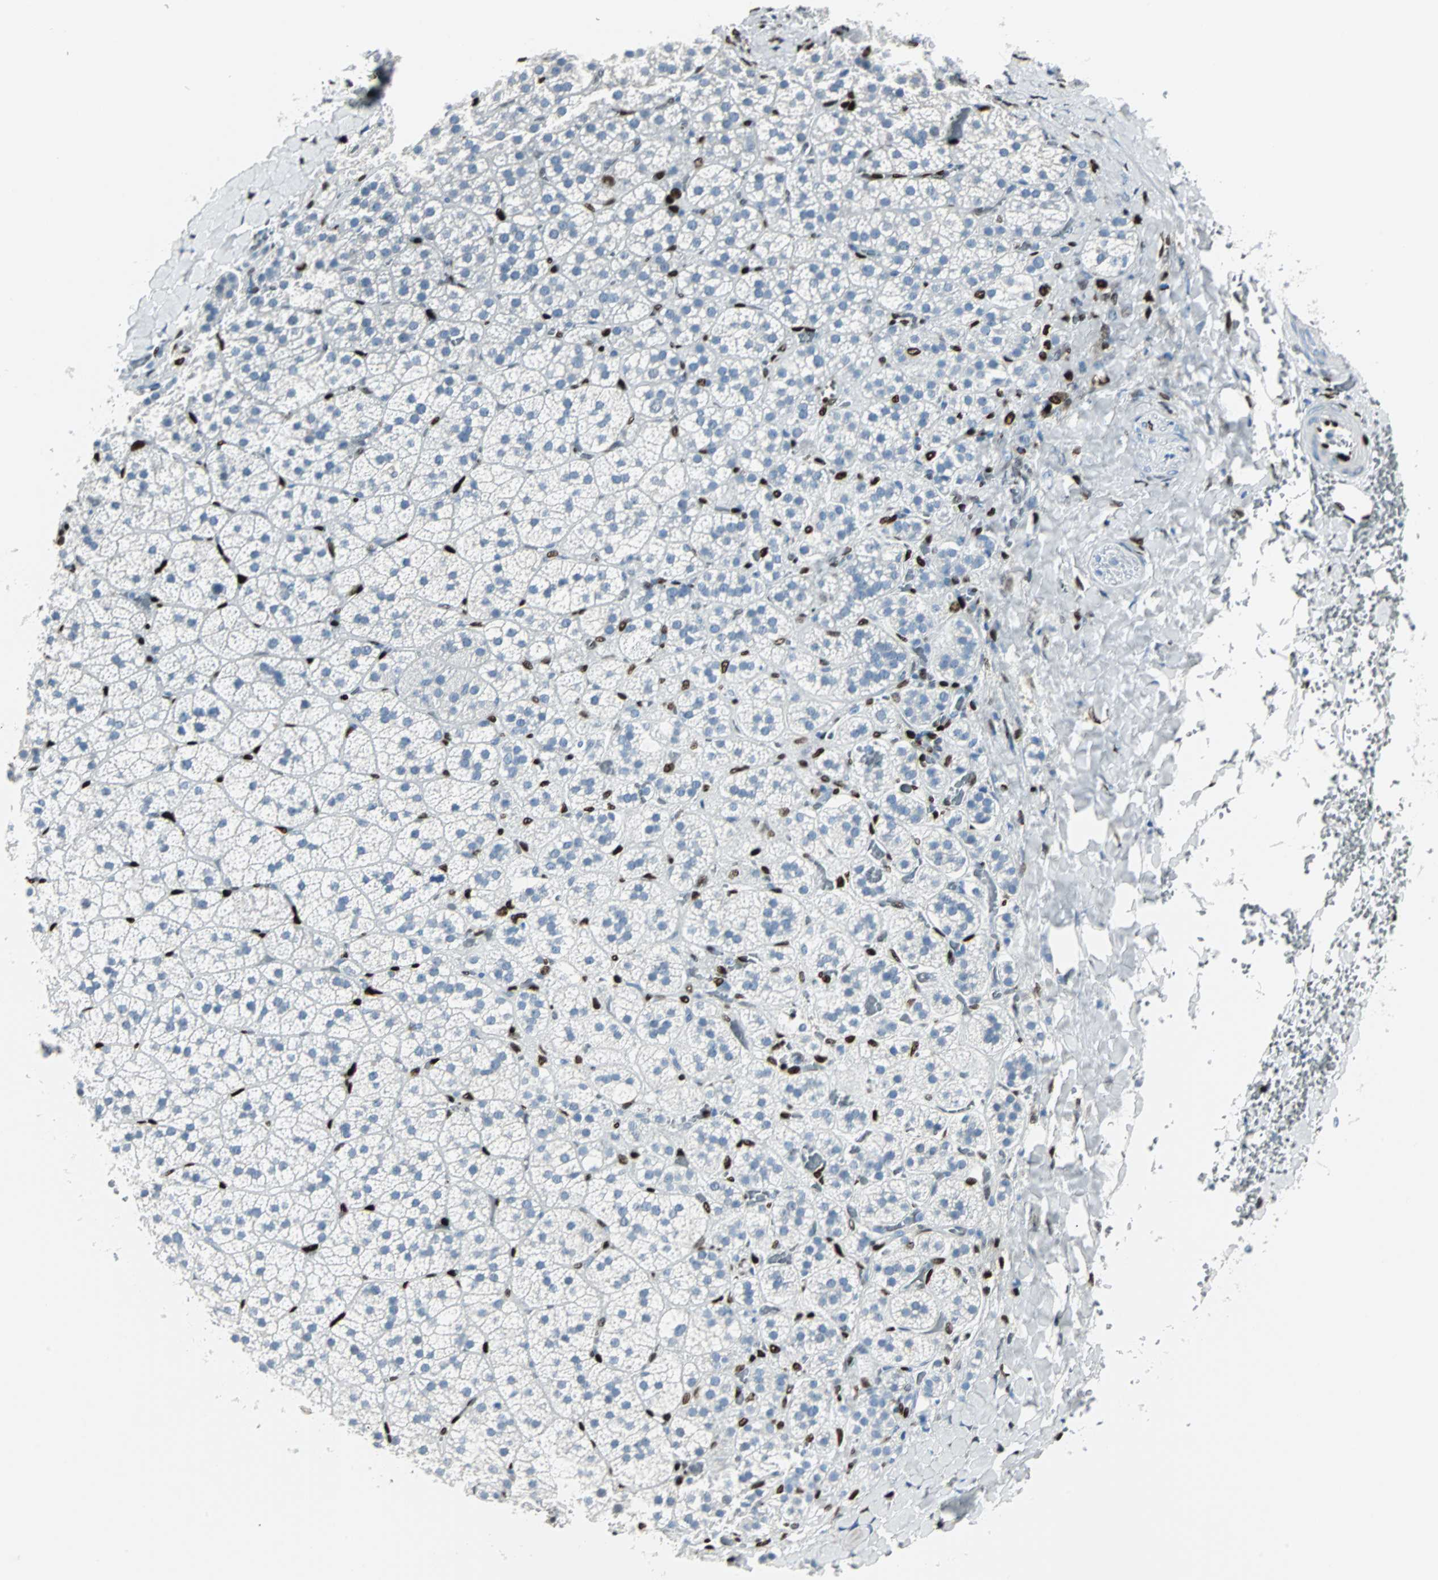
{"staining": {"intensity": "negative", "quantity": "none", "location": "none"}, "tissue": "adrenal gland", "cell_type": "Glandular cells", "image_type": "normal", "snomed": [{"axis": "morphology", "description": "Normal tissue, NOS"}, {"axis": "topography", "description": "Adrenal gland"}], "caption": "Immunohistochemistry of benign human adrenal gland reveals no staining in glandular cells.", "gene": "IL33", "patient": {"sex": "female", "age": 44}}